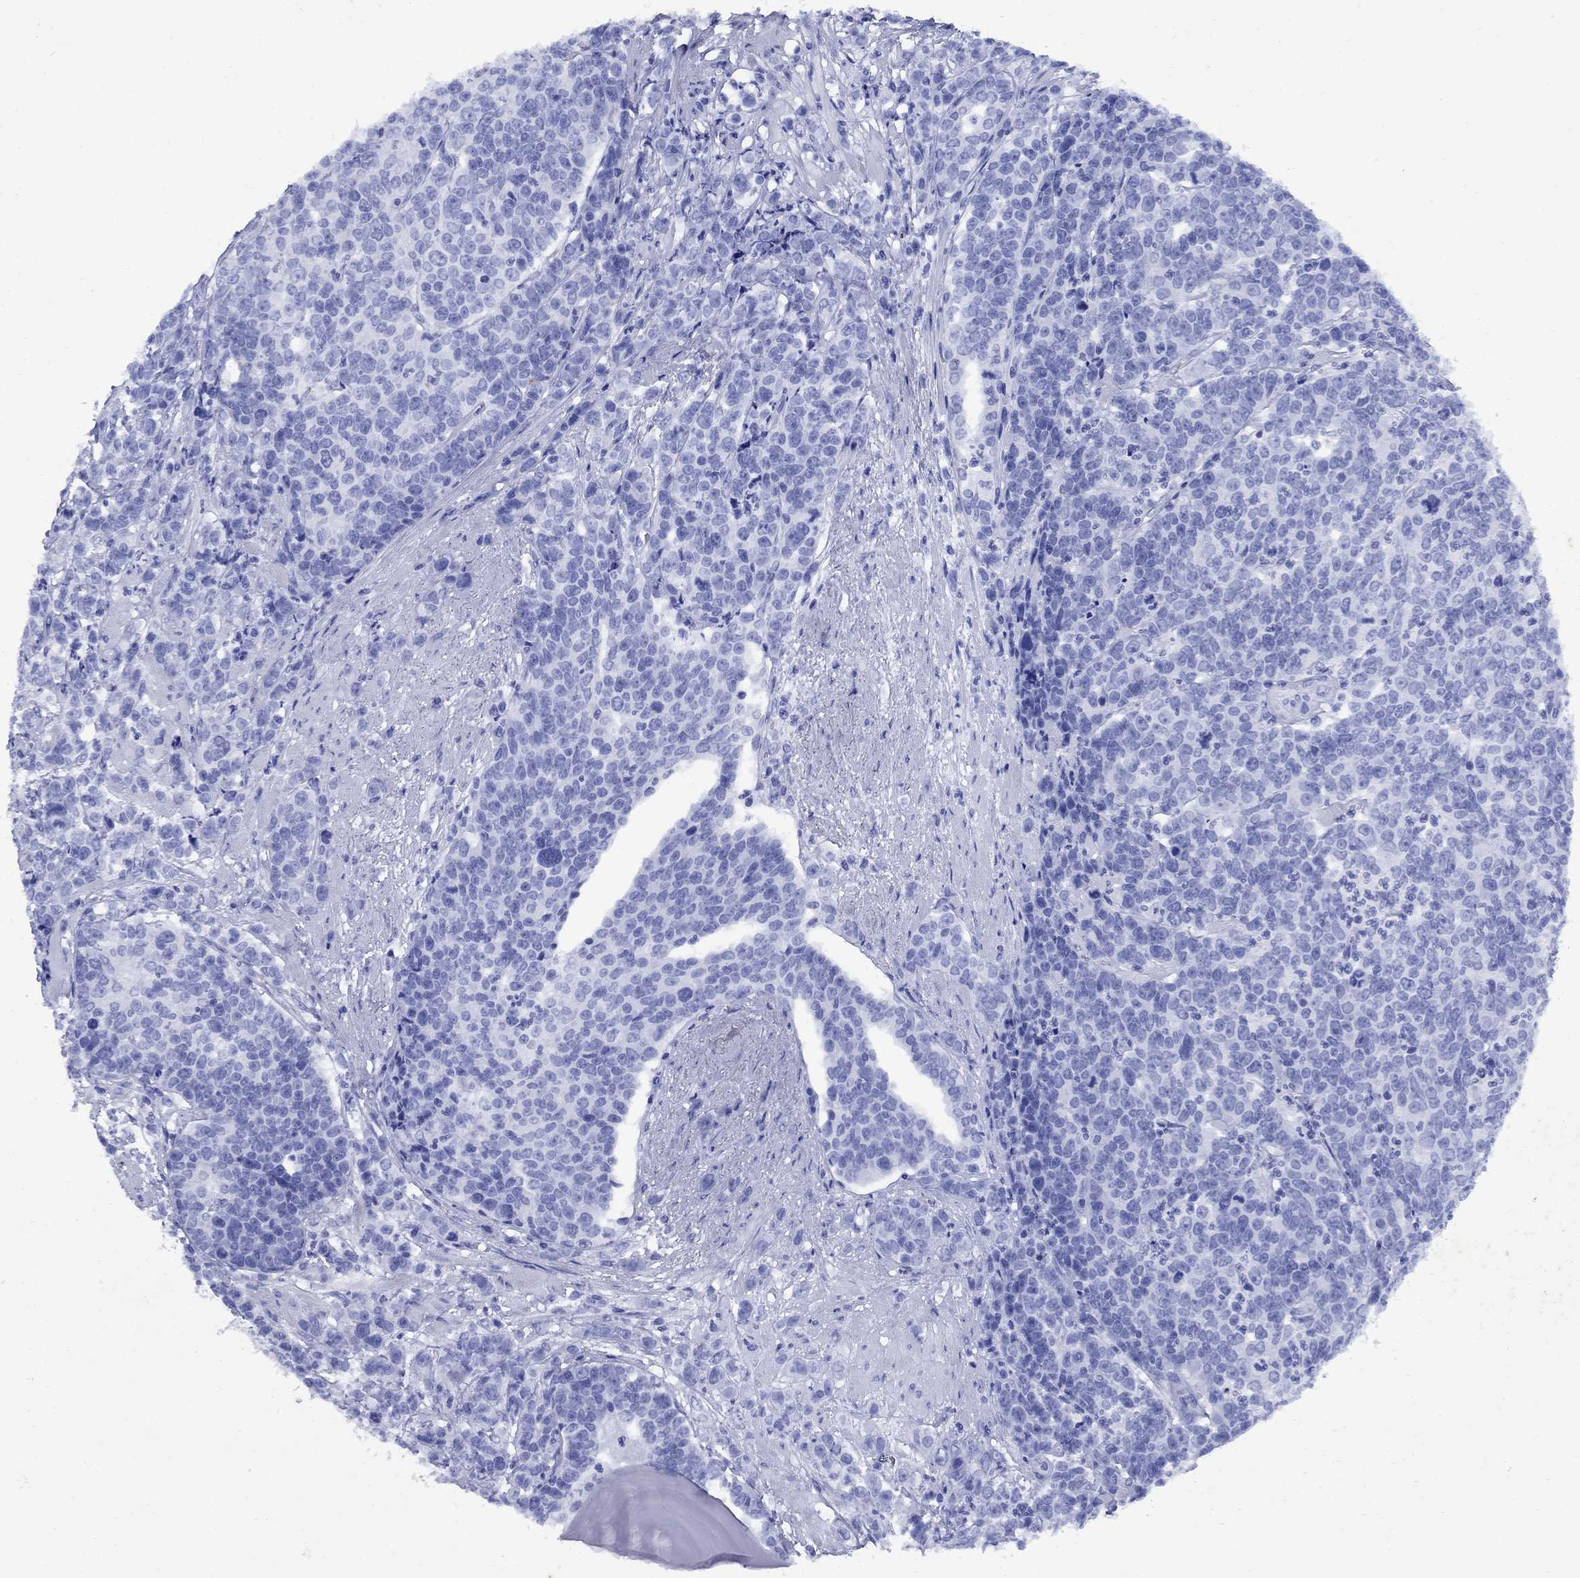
{"staining": {"intensity": "negative", "quantity": "none", "location": "none"}, "tissue": "prostate cancer", "cell_type": "Tumor cells", "image_type": "cancer", "snomed": [{"axis": "morphology", "description": "Adenocarcinoma, NOS"}, {"axis": "topography", "description": "Prostate"}], "caption": "An image of prostate cancer stained for a protein displays no brown staining in tumor cells. Nuclei are stained in blue.", "gene": "CD1A", "patient": {"sex": "male", "age": 67}}